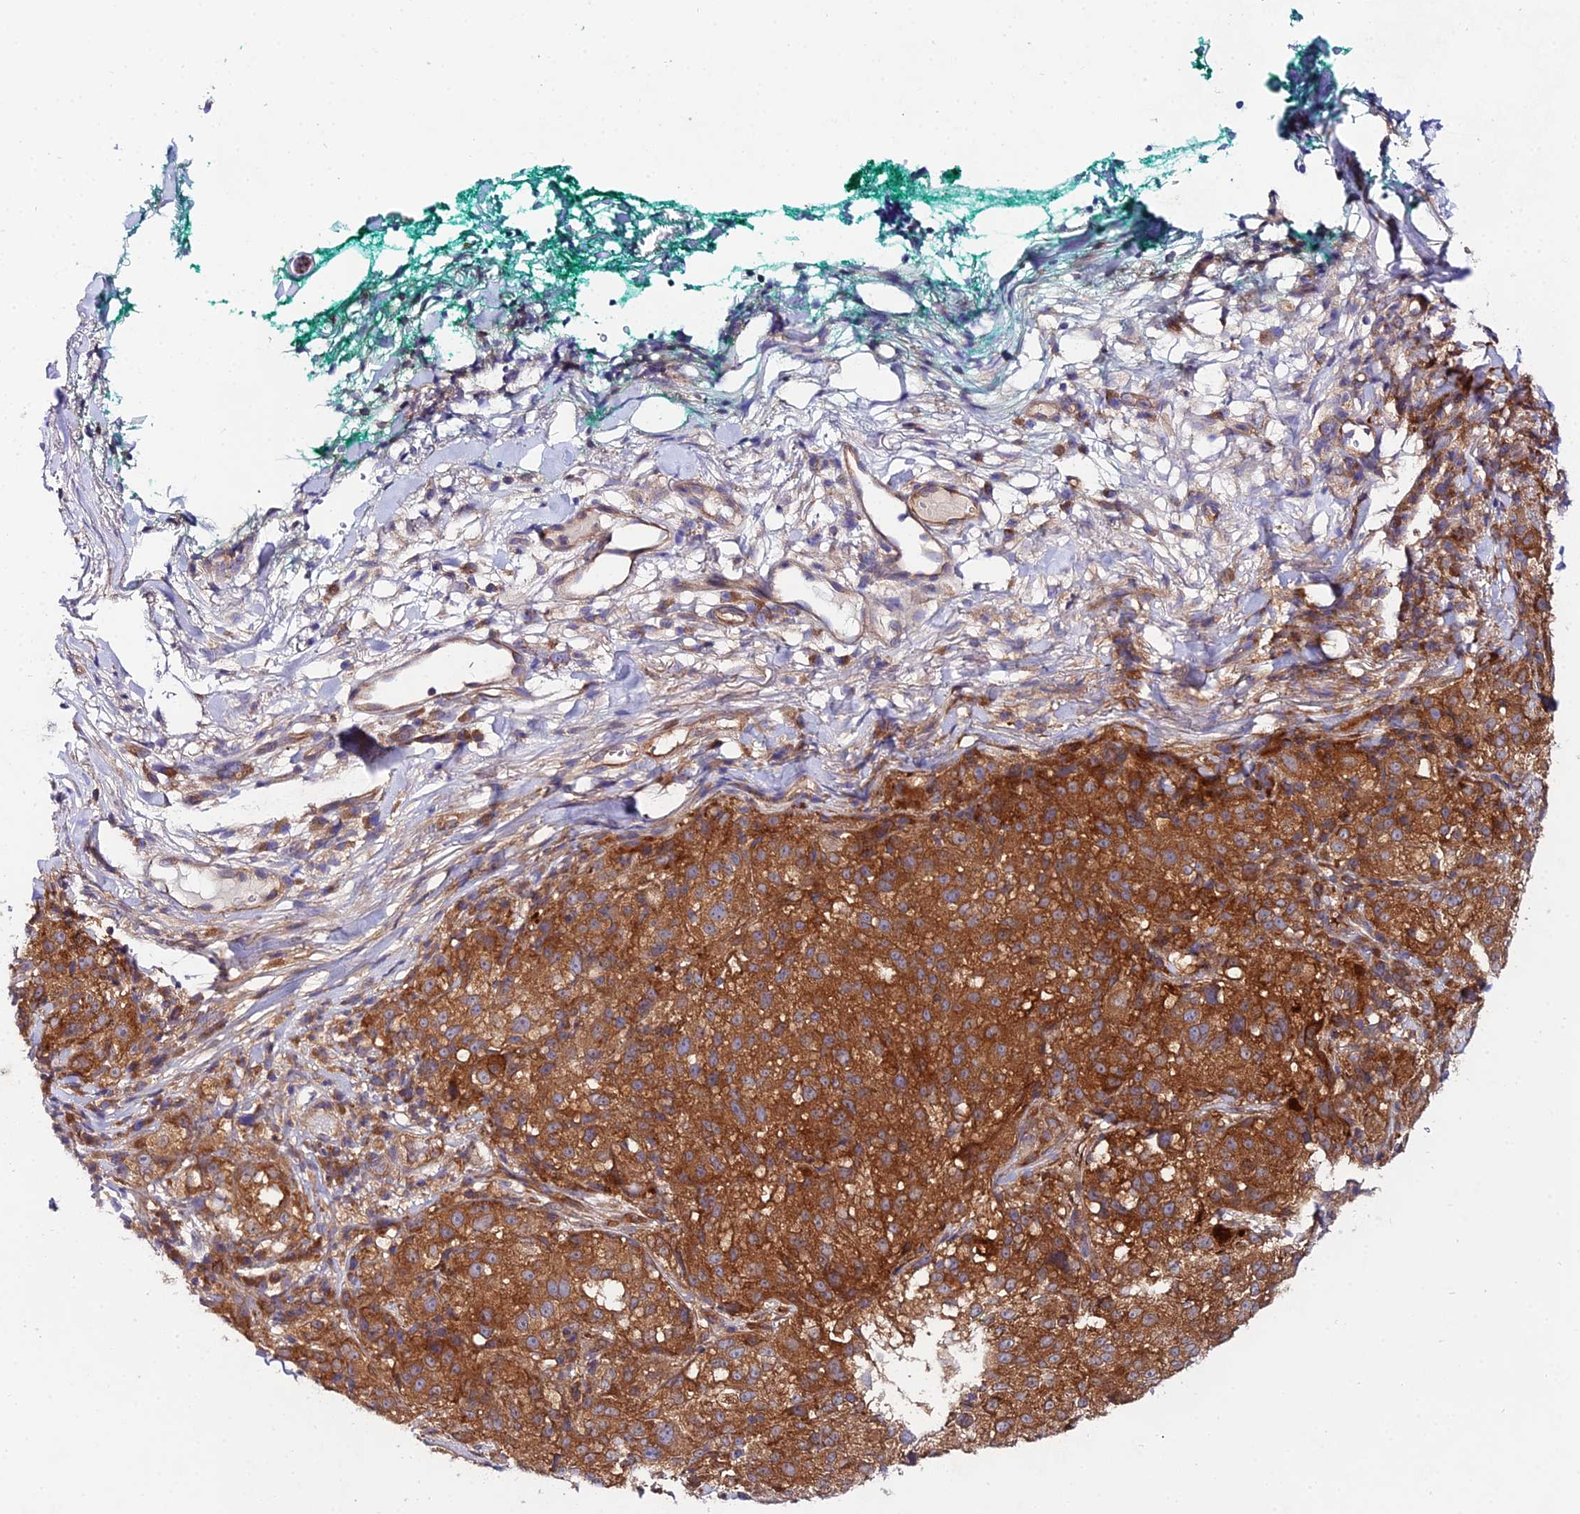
{"staining": {"intensity": "strong", "quantity": ">75%", "location": "cytoplasmic/membranous"}, "tissue": "melanoma", "cell_type": "Tumor cells", "image_type": "cancer", "snomed": [{"axis": "morphology", "description": "Necrosis, NOS"}, {"axis": "morphology", "description": "Malignant melanoma, NOS"}, {"axis": "topography", "description": "Skin"}], "caption": "DAB (3,3'-diaminobenzidine) immunohistochemical staining of human malignant melanoma exhibits strong cytoplasmic/membranous protein positivity in approximately >75% of tumor cells. Nuclei are stained in blue.", "gene": "PPP2R2C", "patient": {"sex": "female", "age": 87}}